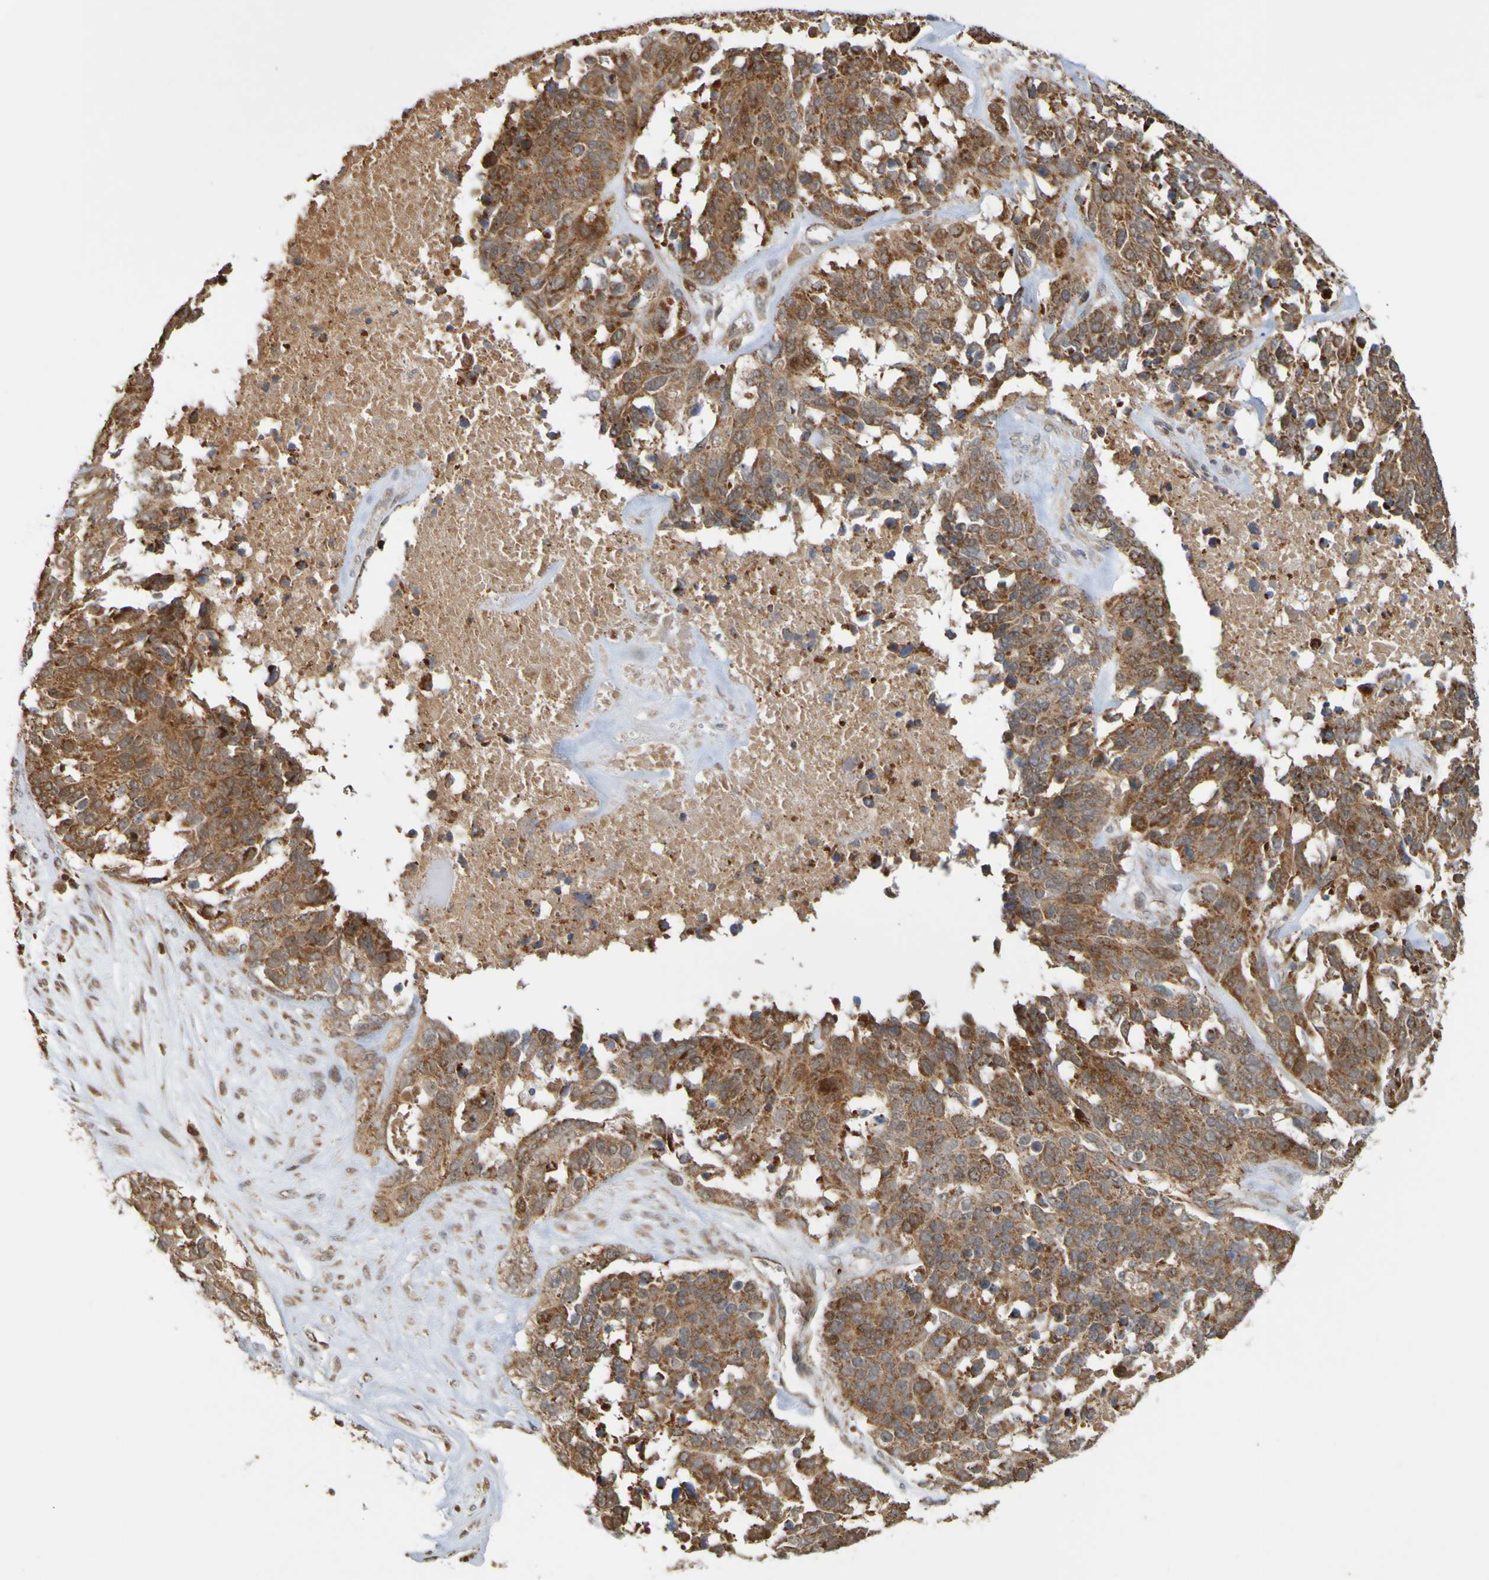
{"staining": {"intensity": "moderate", "quantity": ">75%", "location": "cytoplasmic/membranous"}, "tissue": "ovarian cancer", "cell_type": "Tumor cells", "image_type": "cancer", "snomed": [{"axis": "morphology", "description": "Cystadenocarcinoma, serous, NOS"}, {"axis": "topography", "description": "Ovary"}], "caption": "This photomicrograph shows ovarian serous cystadenocarcinoma stained with immunohistochemistry to label a protein in brown. The cytoplasmic/membranous of tumor cells show moderate positivity for the protein. Nuclei are counter-stained blue.", "gene": "TMBIM1", "patient": {"sex": "female", "age": 44}}